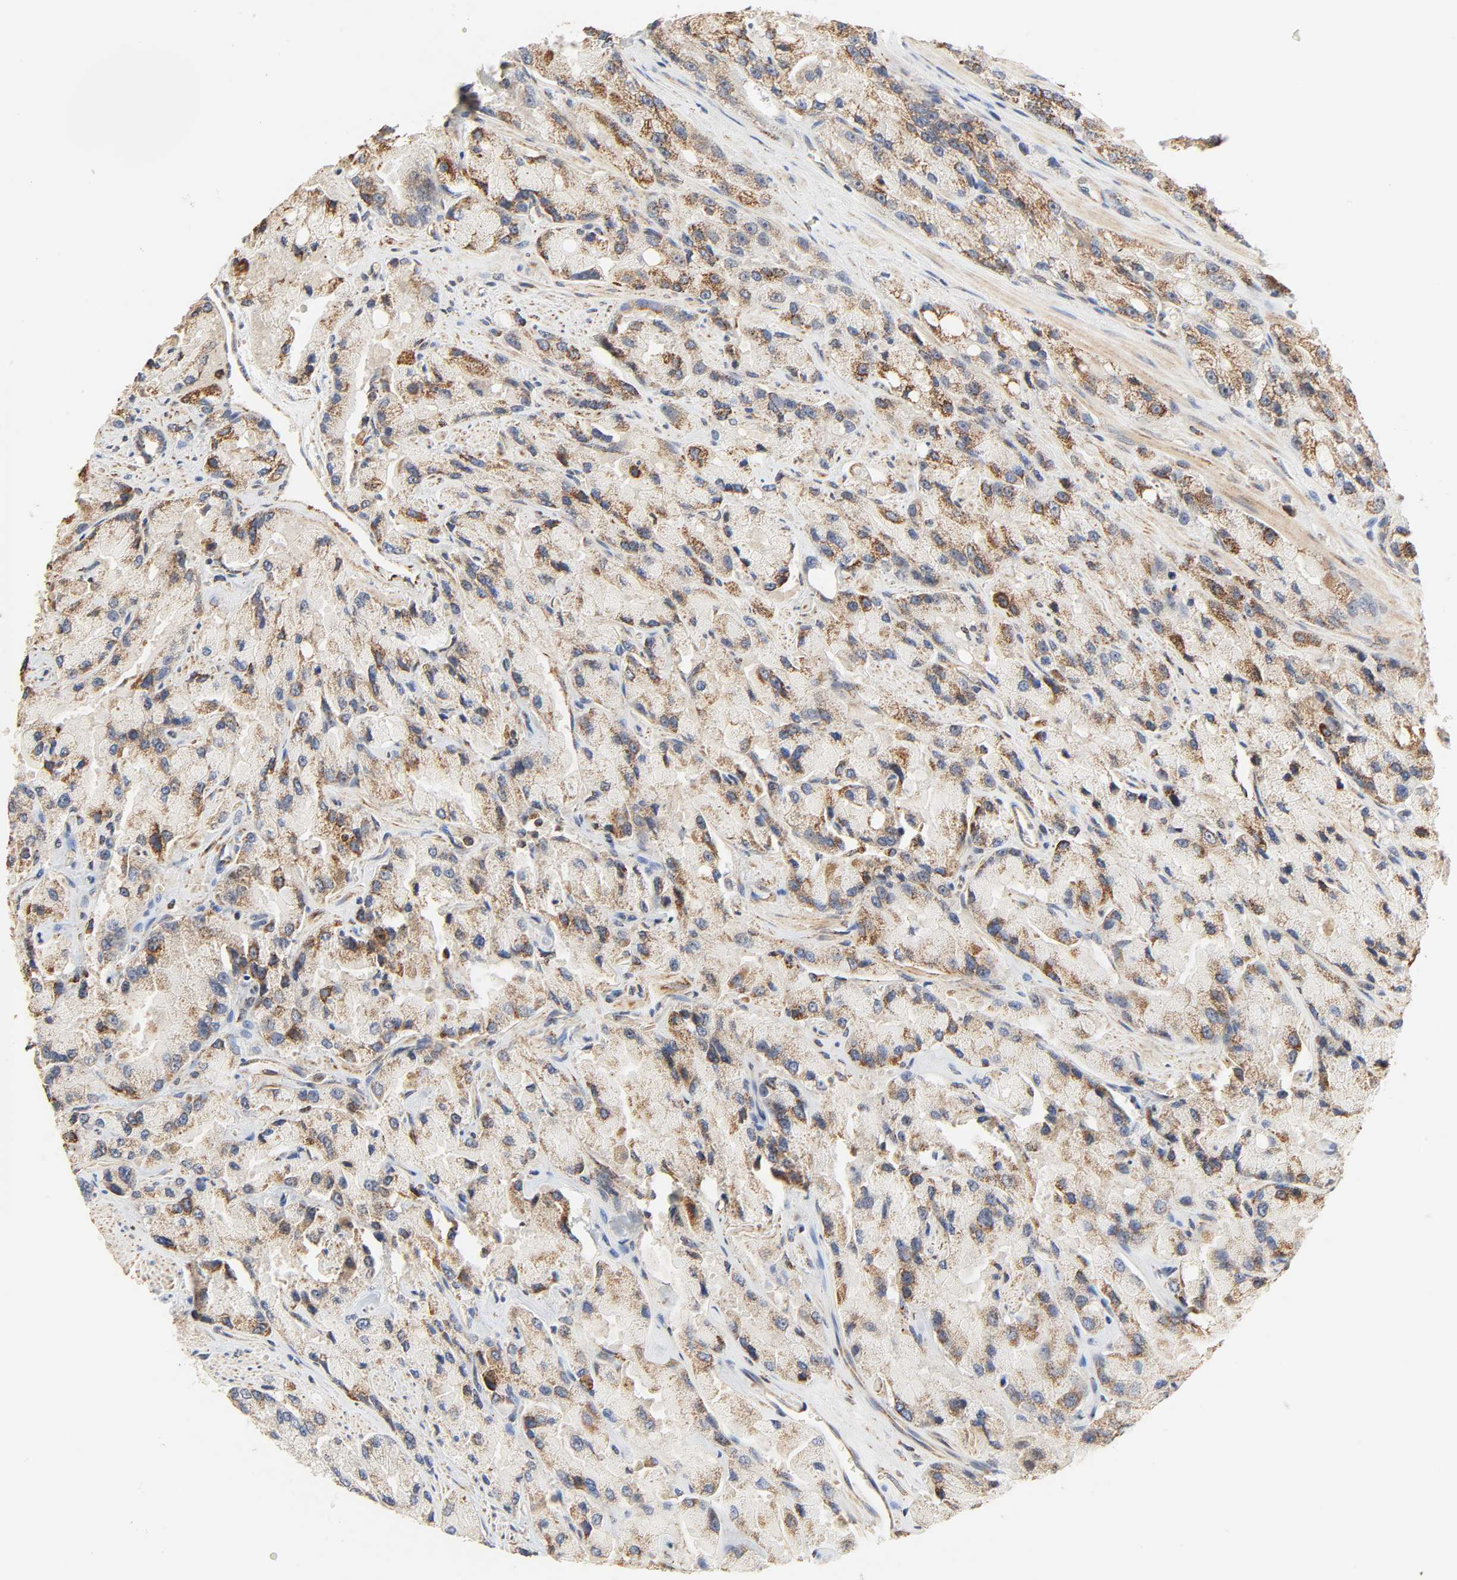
{"staining": {"intensity": "moderate", "quantity": ">75%", "location": "cytoplasmic/membranous"}, "tissue": "prostate cancer", "cell_type": "Tumor cells", "image_type": "cancer", "snomed": [{"axis": "morphology", "description": "Adenocarcinoma, High grade"}, {"axis": "topography", "description": "Prostate"}], "caption": "Immunohistochemistry staining of prostate cancer, which exhibits medium levels of moderate cytoplasmic/membranous expression in approximately >75% of tumor cells indicating moderate cytoplasmic/membranous protein expression. The staining was performed using DAB (brown) for protein detection and nuclei were counterstained in hematoxylin (blue).", "gene": "ZMAT5", "patient": {"sex": "male", "age": 58}}